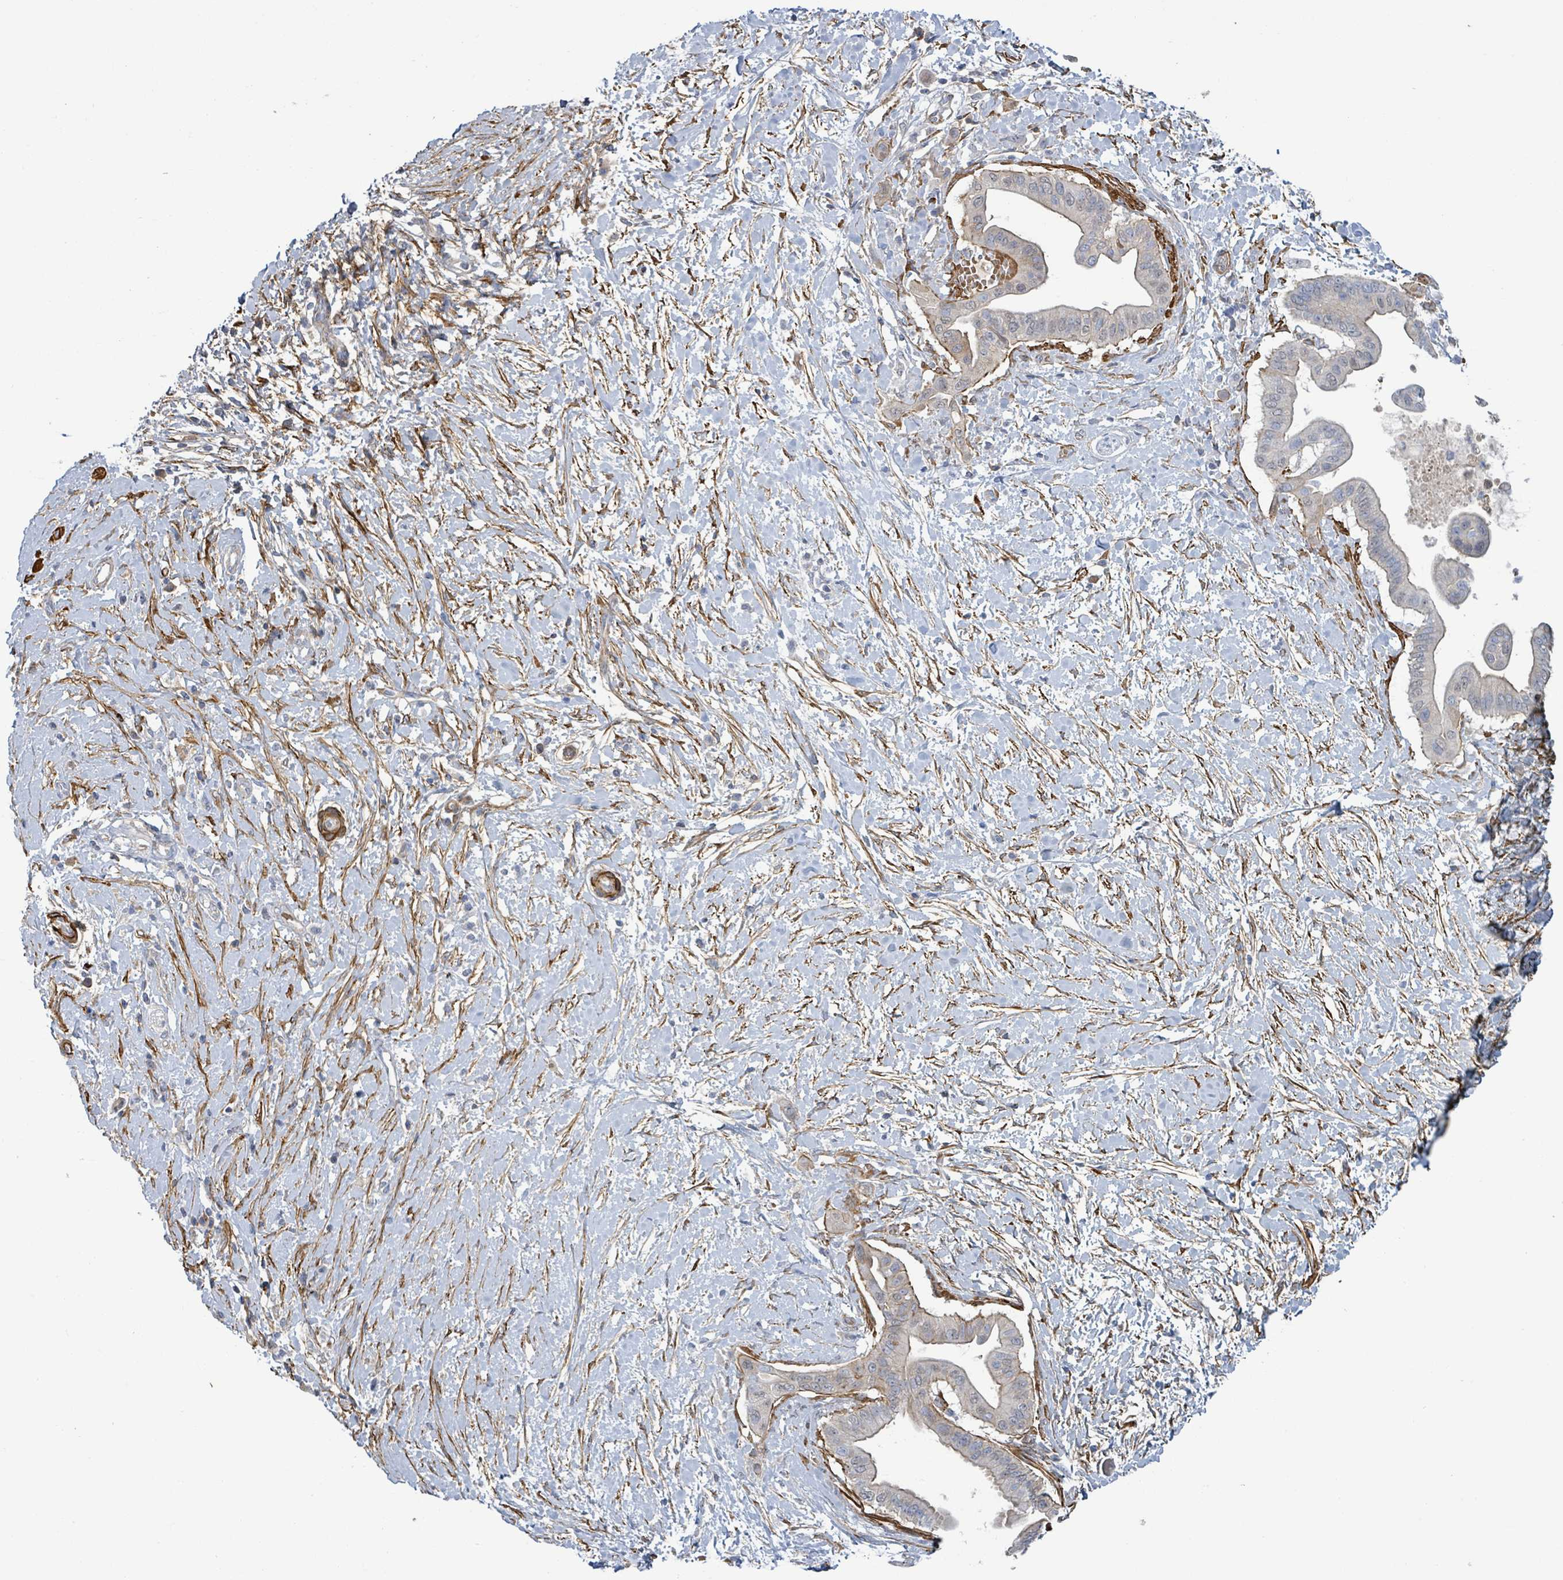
{"staining": {"intensity": "negative", "quantity": "none", "location": "none"}, "tissue": "pancreatic cancer", "cell_type": "Tumor cells", "image_type": "cancer", "snomed": [{"axis": "morphology", "description": "Adenocarcinoma, NOS"}, {"axis": "topography", "description": "Pancreas"}], "caption": "IHC of pancreatic cancer shows no staining in tumor cells.", "gene": "DMRTC1B", "patient": {"sex": "male", "age": 68}}